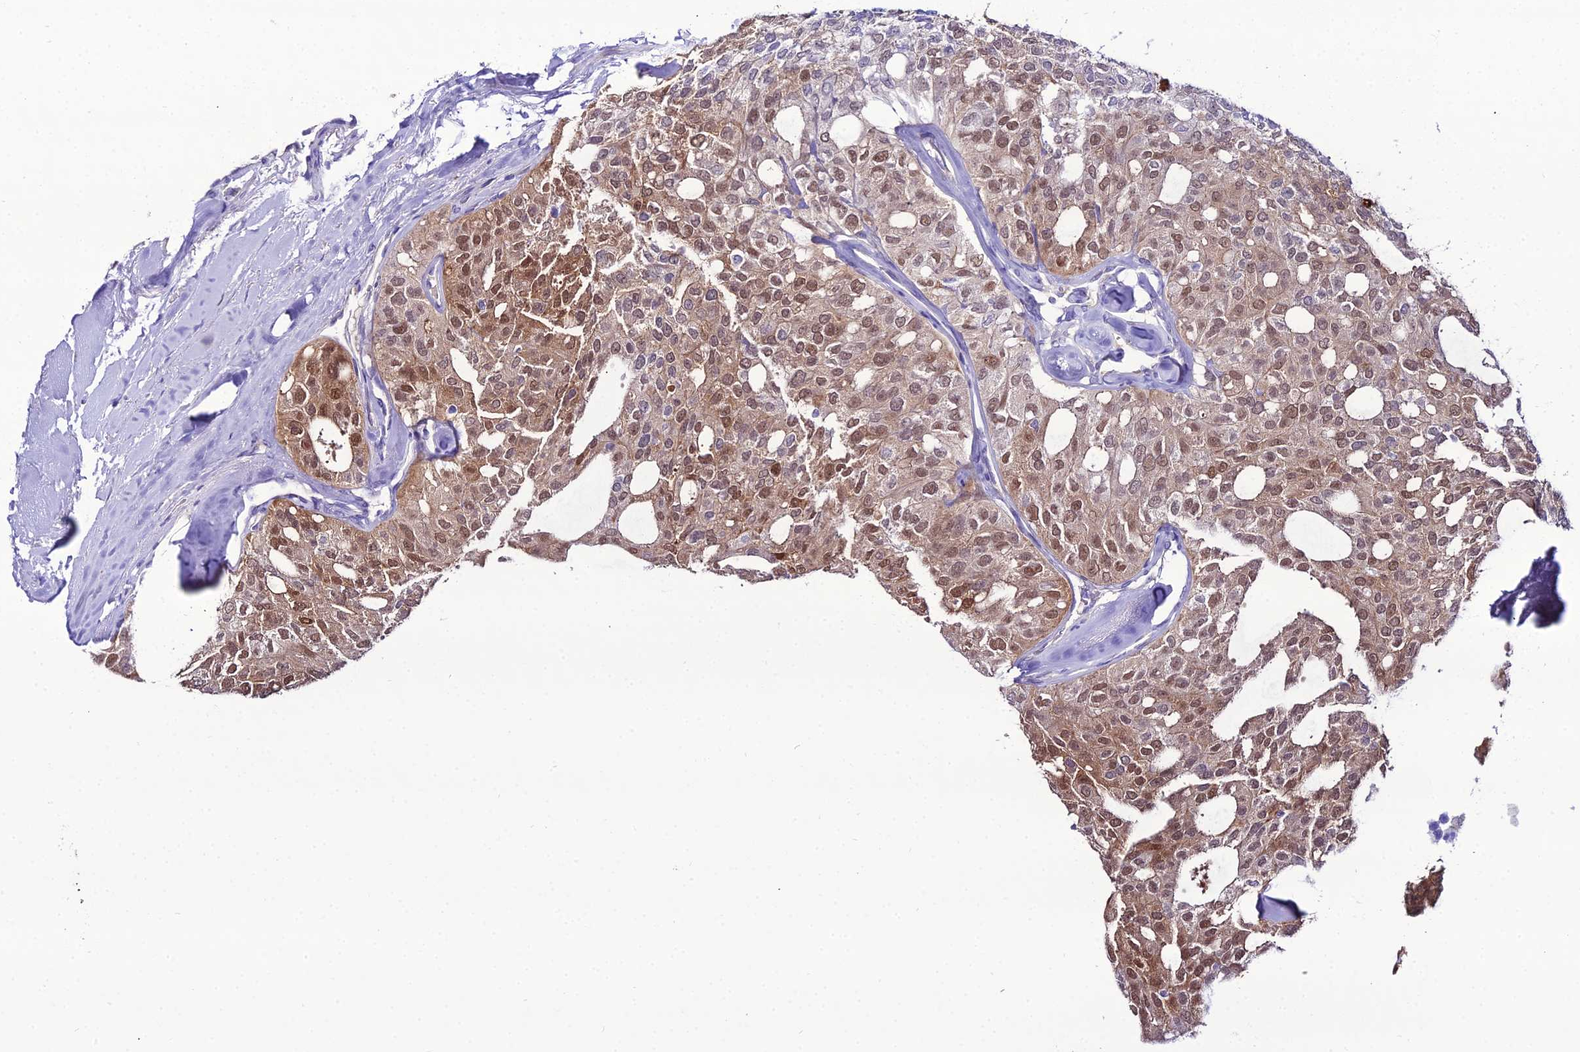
{"staining": {"intensity": "moderate", "quantity": ">75%", "location": "cytoplasmic/membranous,nuclear"}, "tissue": "thyroid cancer", "cell_type": "Tumor cells", "image_type": "cancer", "snomed": [{"axis": "morphology", "description": "Follicular adenoma carcinoma, NOS"}, {"axis": "topography", "description": "Thyroid gland"}], "caption": "Tumor cells demonstrate medium levels of moderate cytoplasmic/membranous and nuclear staining in about >75% of cells in human thyroid cancer. (Stains: DAB (3,3'-diaminobenzidine) in brown, nuclei in blue, Microscopy: brightfield microscopy at high magnification).", "gene": "MB21D2", "patient": {"sex": "male", "age": 75}}